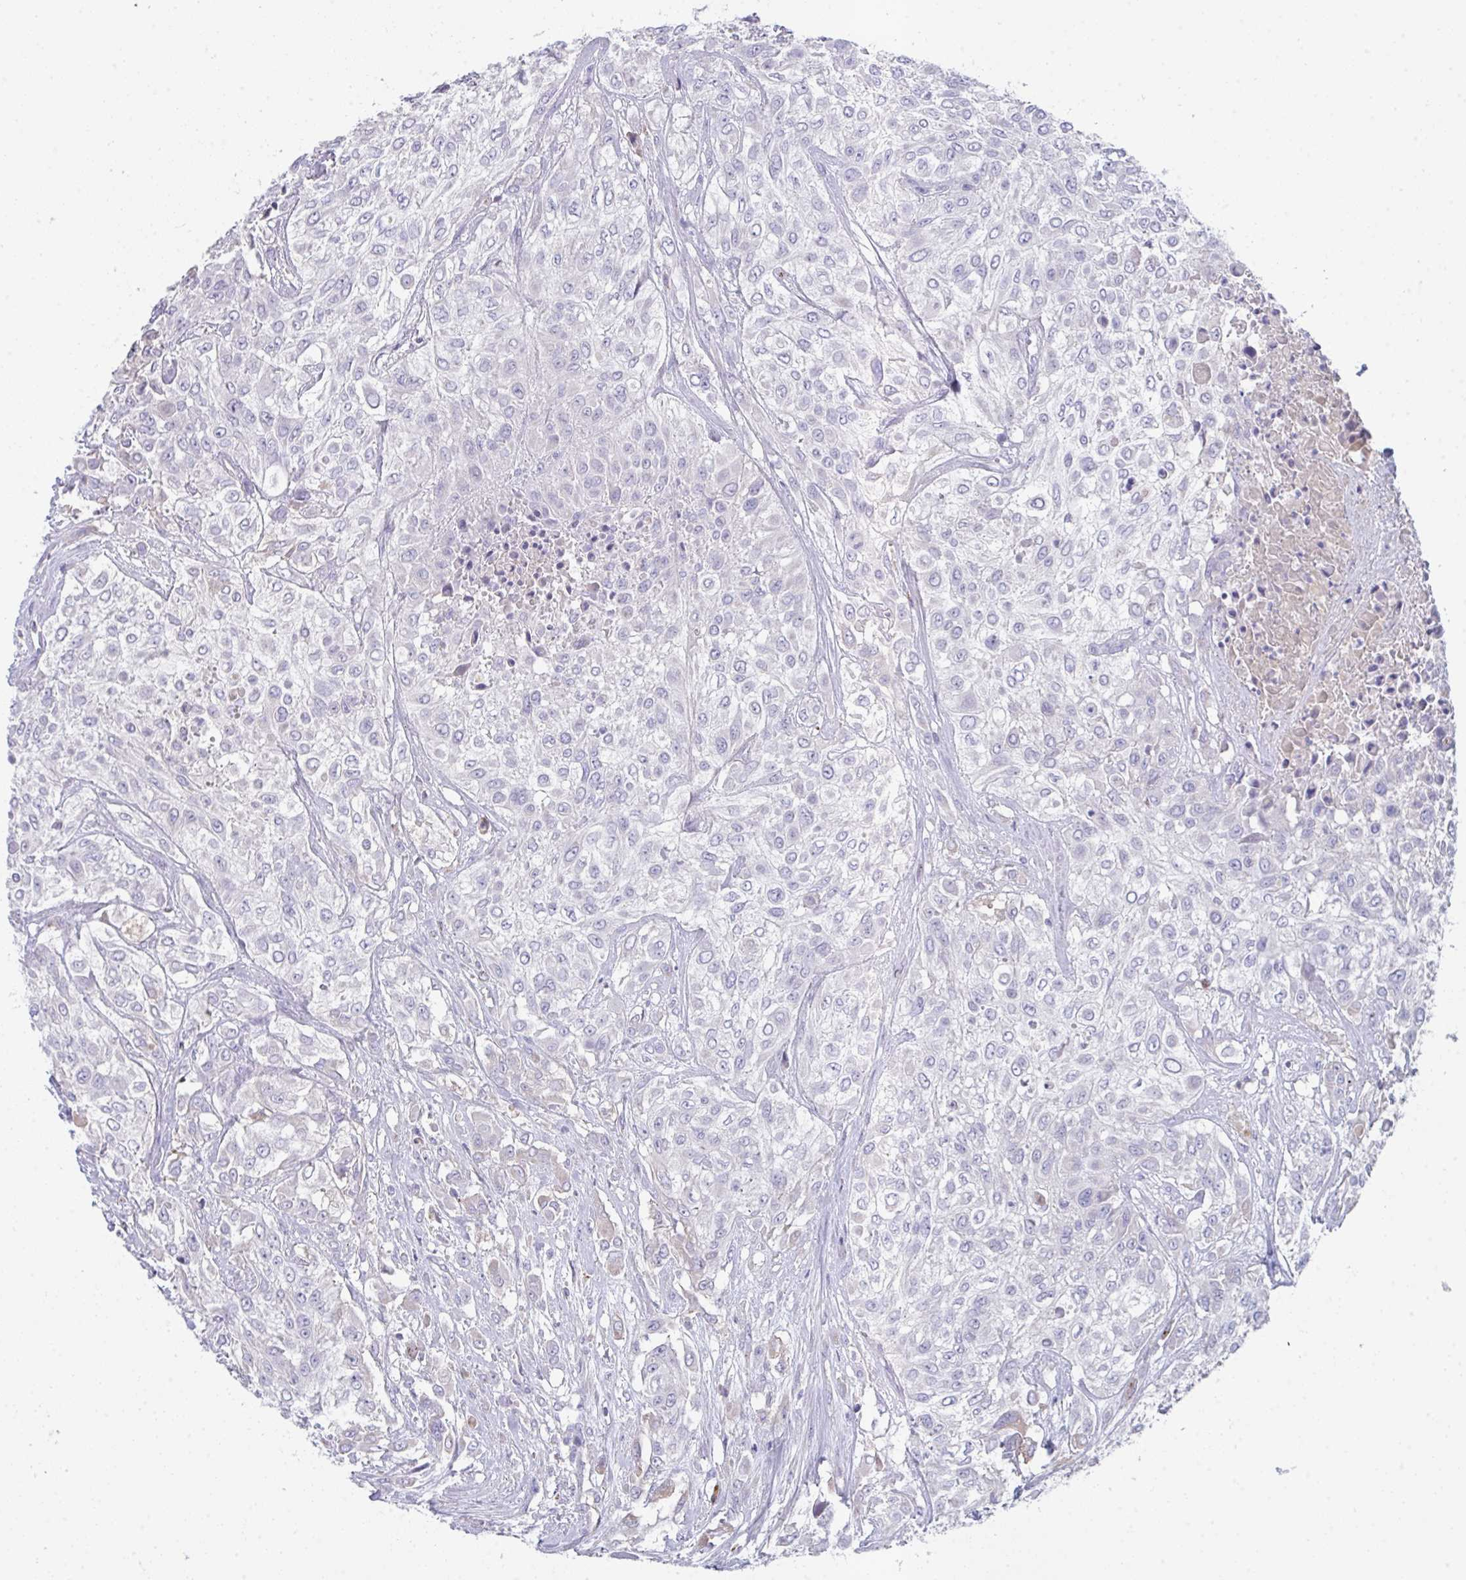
{"staining": {"intensity": "negative", "quantity": "none", "location": "none"}, "tissue": "urothelial cancer", "cell_type": "Tumor cells", "image_type": "cancer", "snomed": [{"axis": "morphology", "description": "Urothelial carcinoma, High grade"}, {"axis": "topography", "description": "Urinary bladder"}], "caption": "Protein analysis of urothelial cancer reveals no significant staining in tumor cells.", "gene": "HGFAC", "patient": {"sex": "male", "age": 57}}